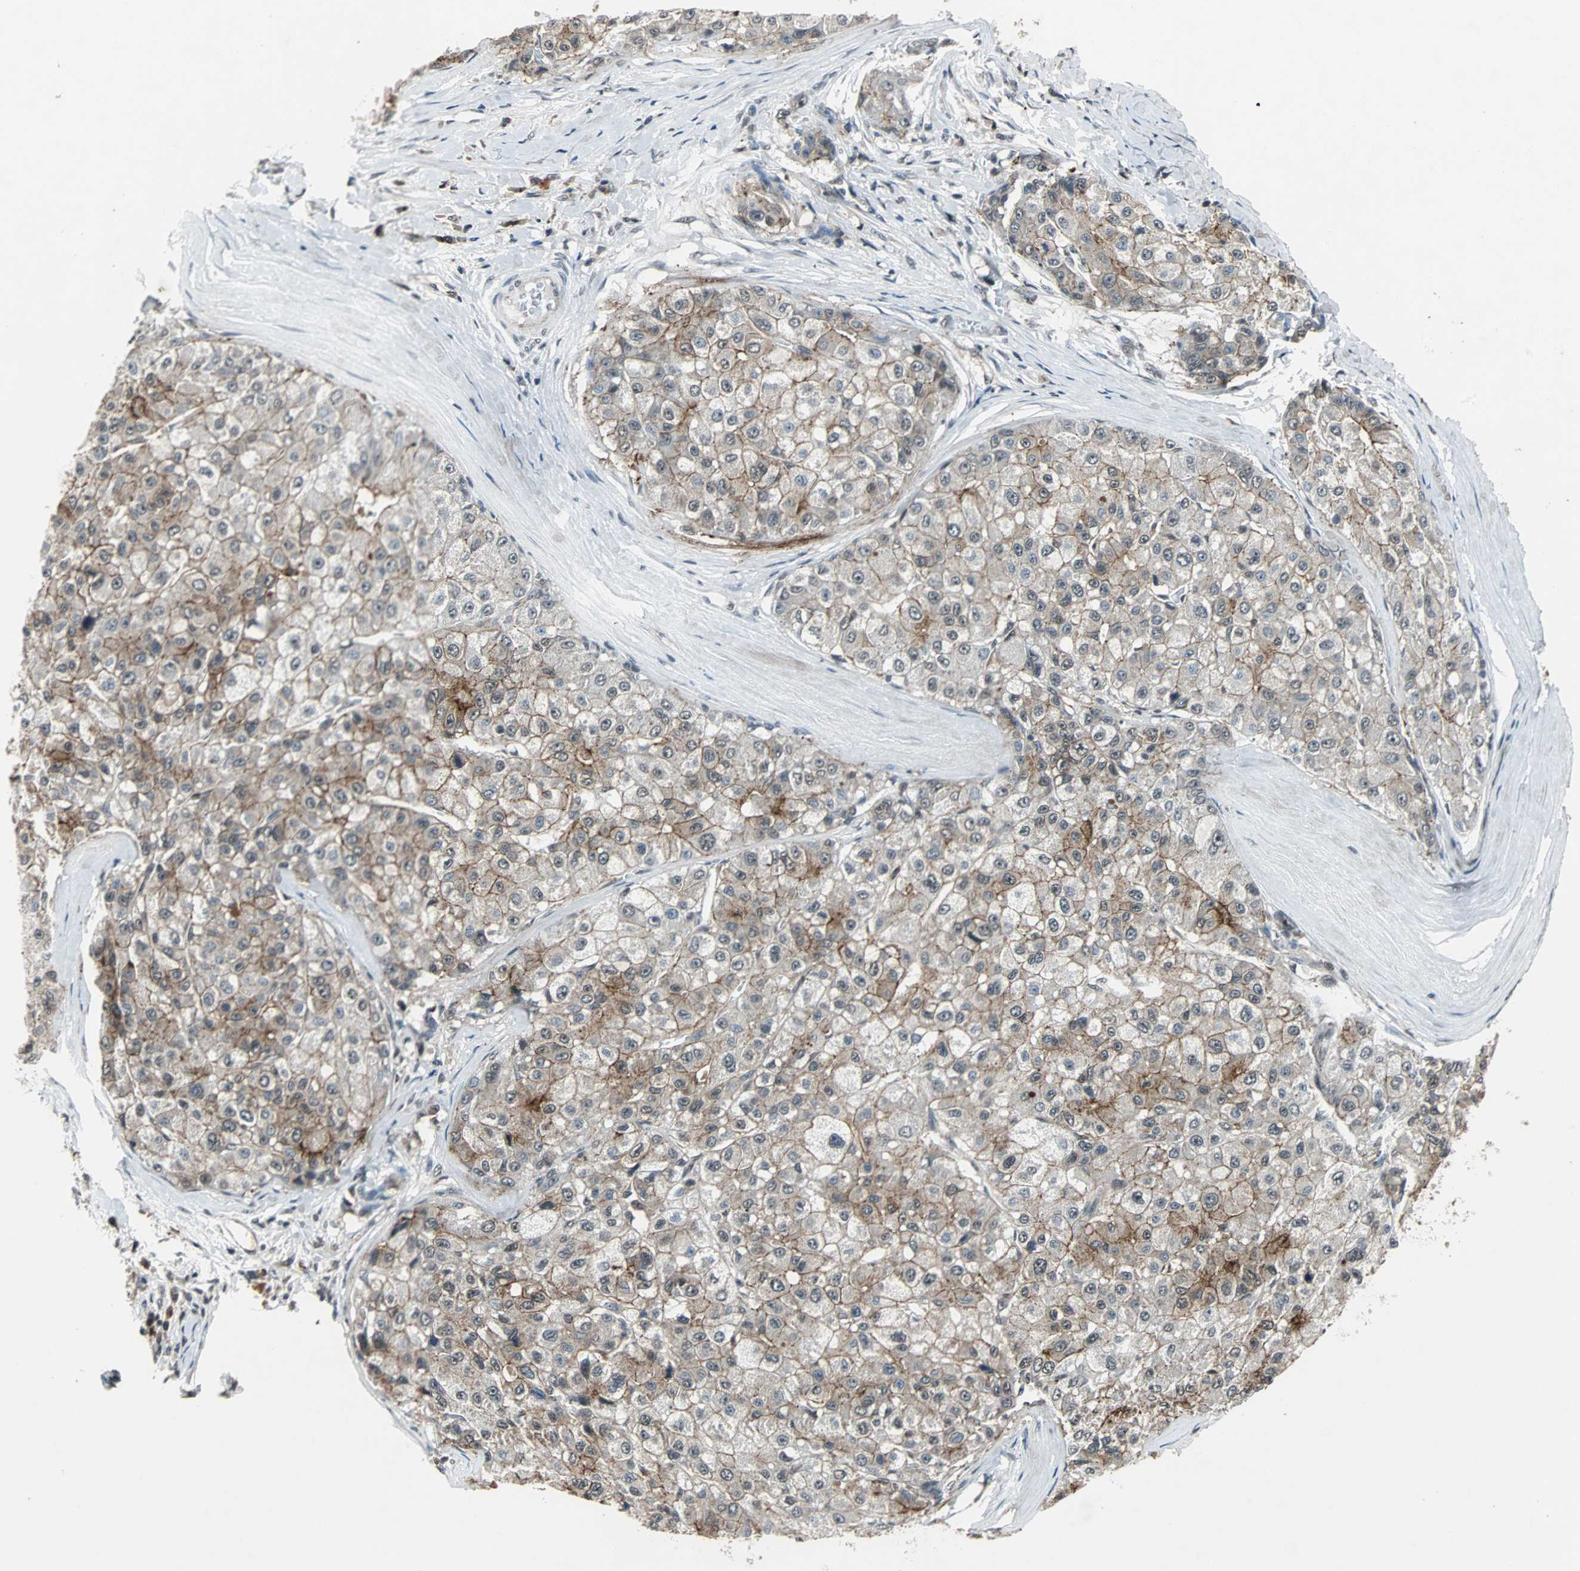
{"staining": {"intensity": "moderate", "quantity": ">75%", "location": "cytoplasmic/membranous"}, "tissue": "liver cancer", "cell_type": "Tumor cells", "image_type": "cancer", "snomed": [{"axis": "morphology", "description": "Carcinoma, Hepatocellular, NOS"}, {"axis": "topography", "description": "Liver"}], "caption": "Liver cancer (hepatocellular carcinoma) stained with a brown dye exhibits moderate cytoplasmic/membranous positive expression in about >75% of tumor cells.", "gene": "LSR", "patient": {"sex": "male", "age": 80}}